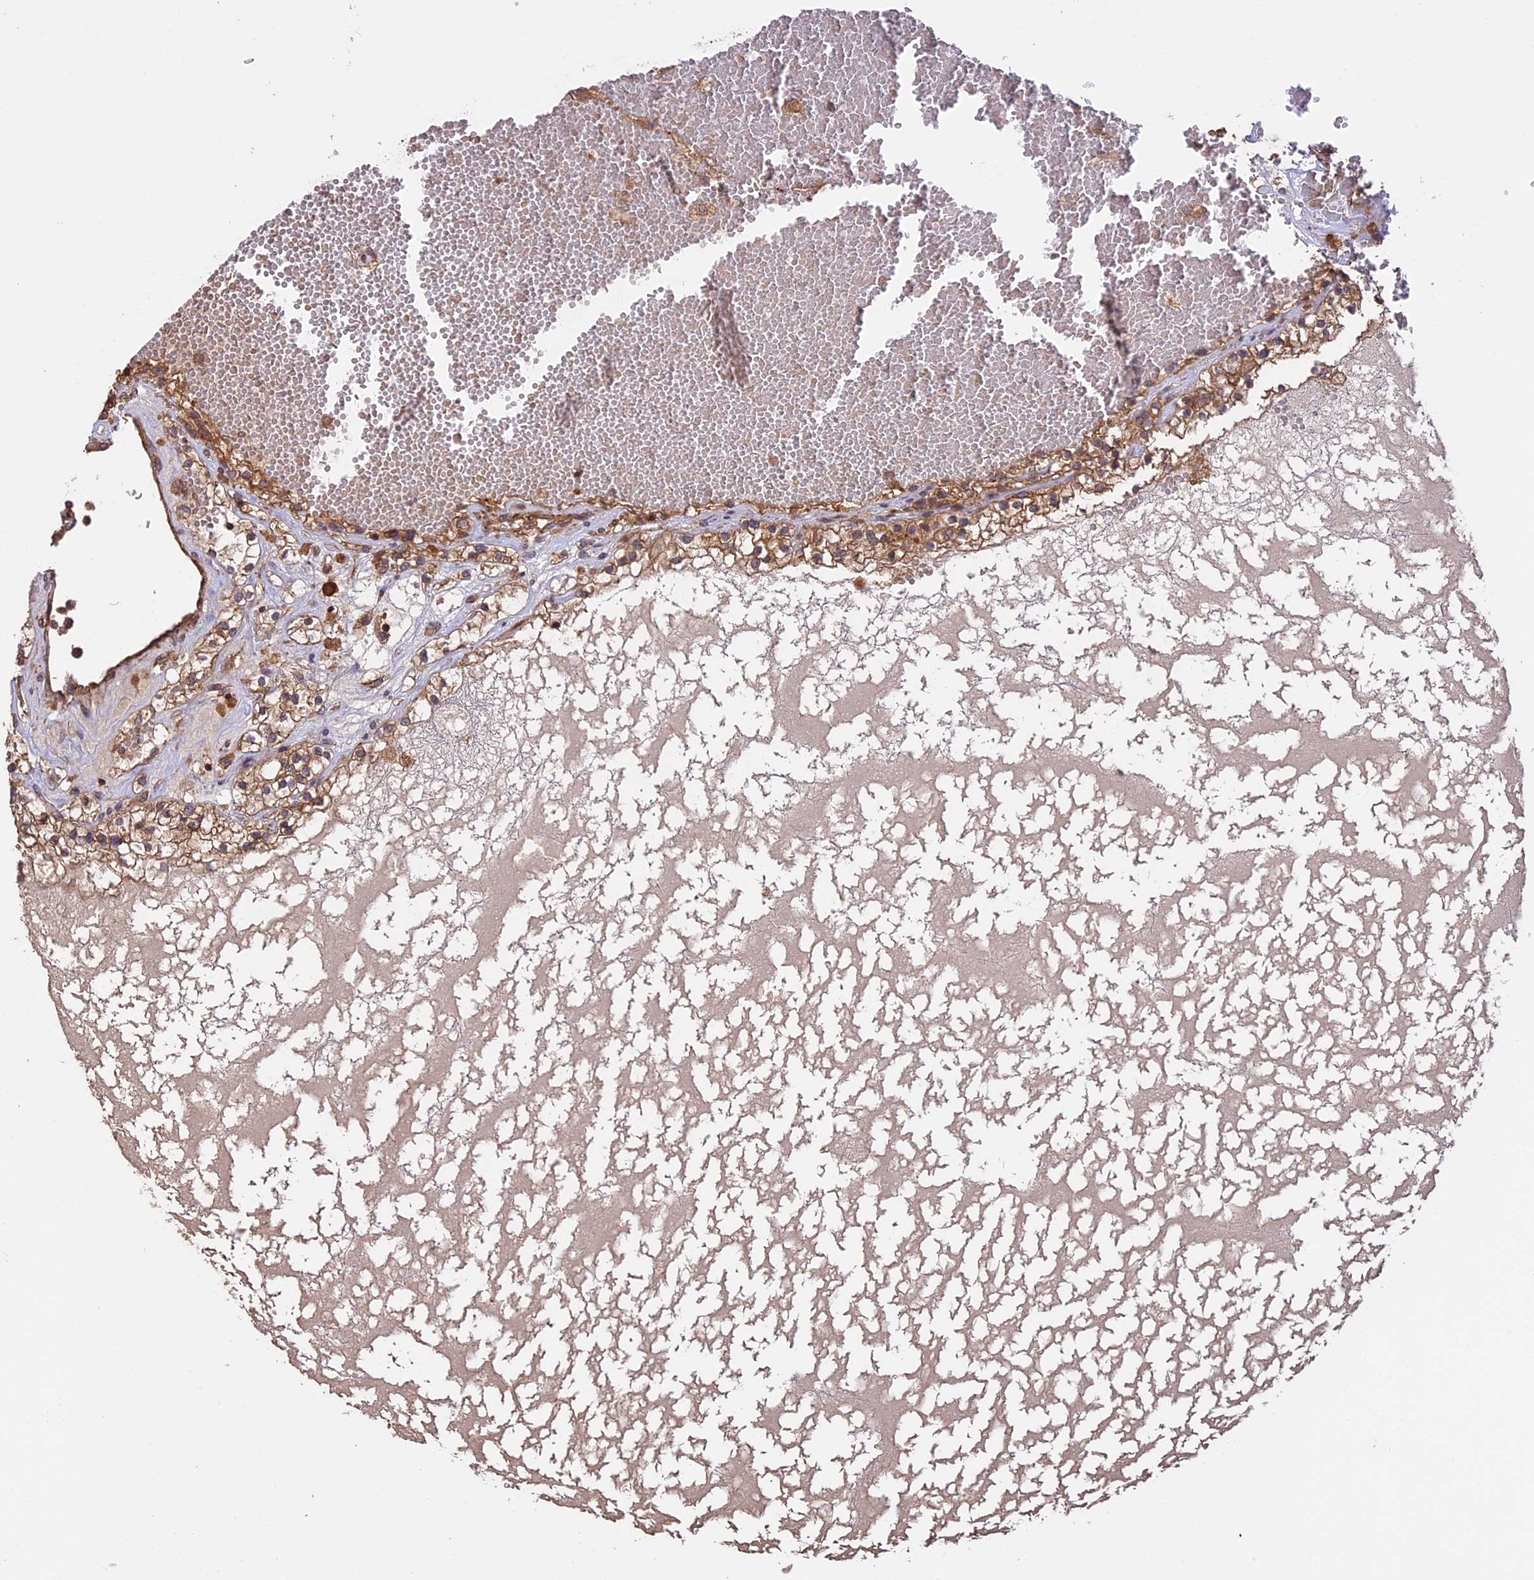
{"staining": {"intensity": "moderate", "quantity": "<25%", "location": "cytoplasmic/membranous"}, "tissue": "renal cancer", "cell_type": "Tumor cells", "image_type": "cancer", "snomed": [{"axis": "morphology", "description": "Normal tissue, NOS"}, {"axis": "morphology", "description": "Adenocarcinoma, NOS"}, {"axis": "topography", "description": "Kidney"}], "caption": "Renal cancer stained with DAB (3,3'-diaminobenzidine) IHC reveals low levels of moderate cytoplasmic/membranous positivity in about <25% of tumor cells.", "gene": "GAS8", "patient": {"sex": "male", "age": 68}}